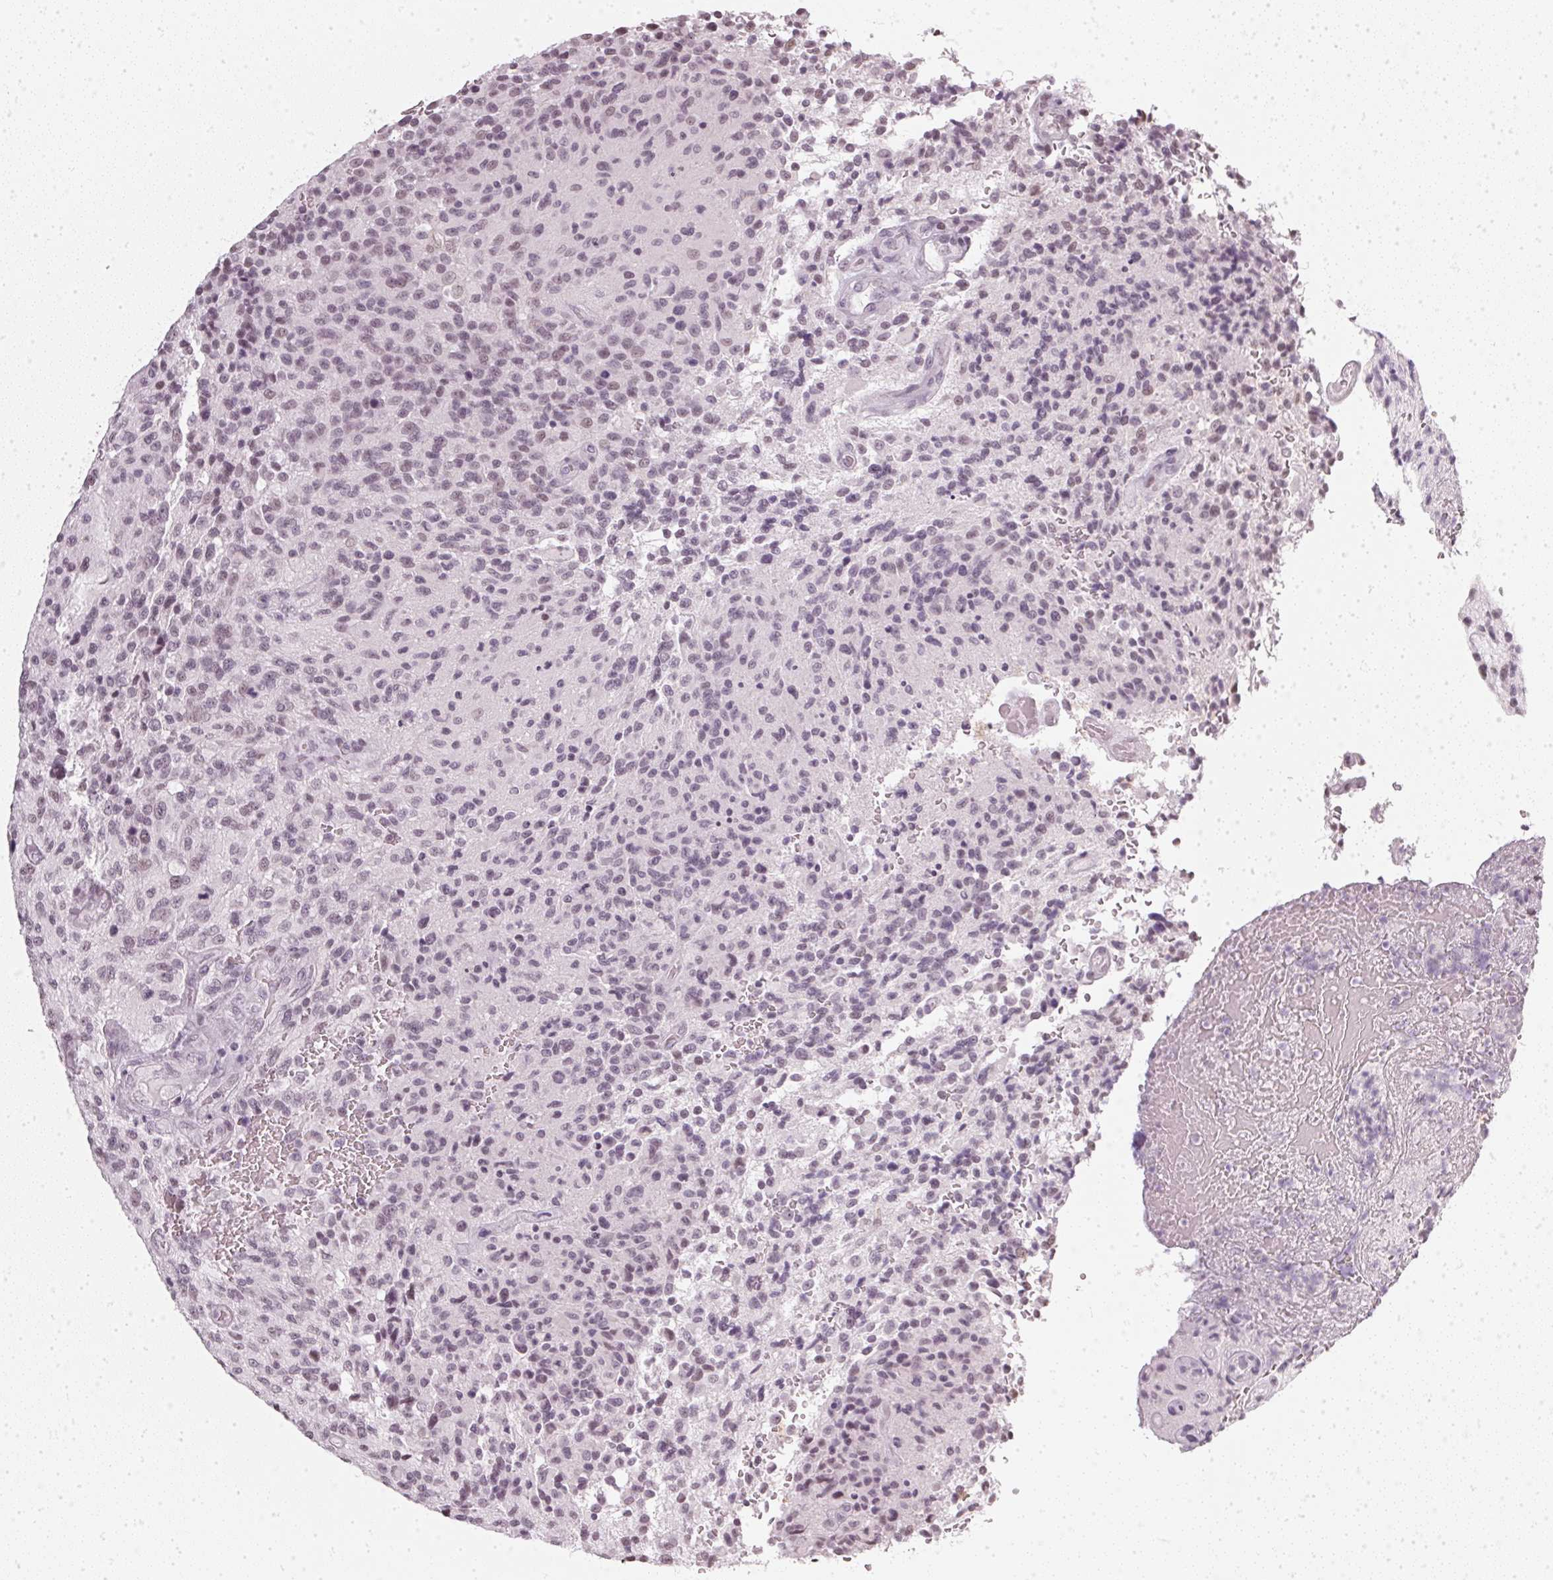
{"staining": {"intensity": "negative", "quantity": "none", "location": "none"}, "tissue": "glioma", "cell_type": "Tumor cells", "image_type": "cancer", "snomed": [{"axis": "morphology", "description": "Normal tissue, NOS"}, {"axis": "morphology", "description": "Glioma, malignant, High grade"}, {"axis": "topography", "description": "Cerebral cortex"}], "caption": "Immunohistochemical staining of high-grade glioma (malignant) exhibits no significant expression in tumor cells. (Brightfield microscopy of DAB (3,3'-diaminobenzidine) IHC at high magnification).", "gene": "DNAJC6", "patient": {"sex": "male", "age": 56}}